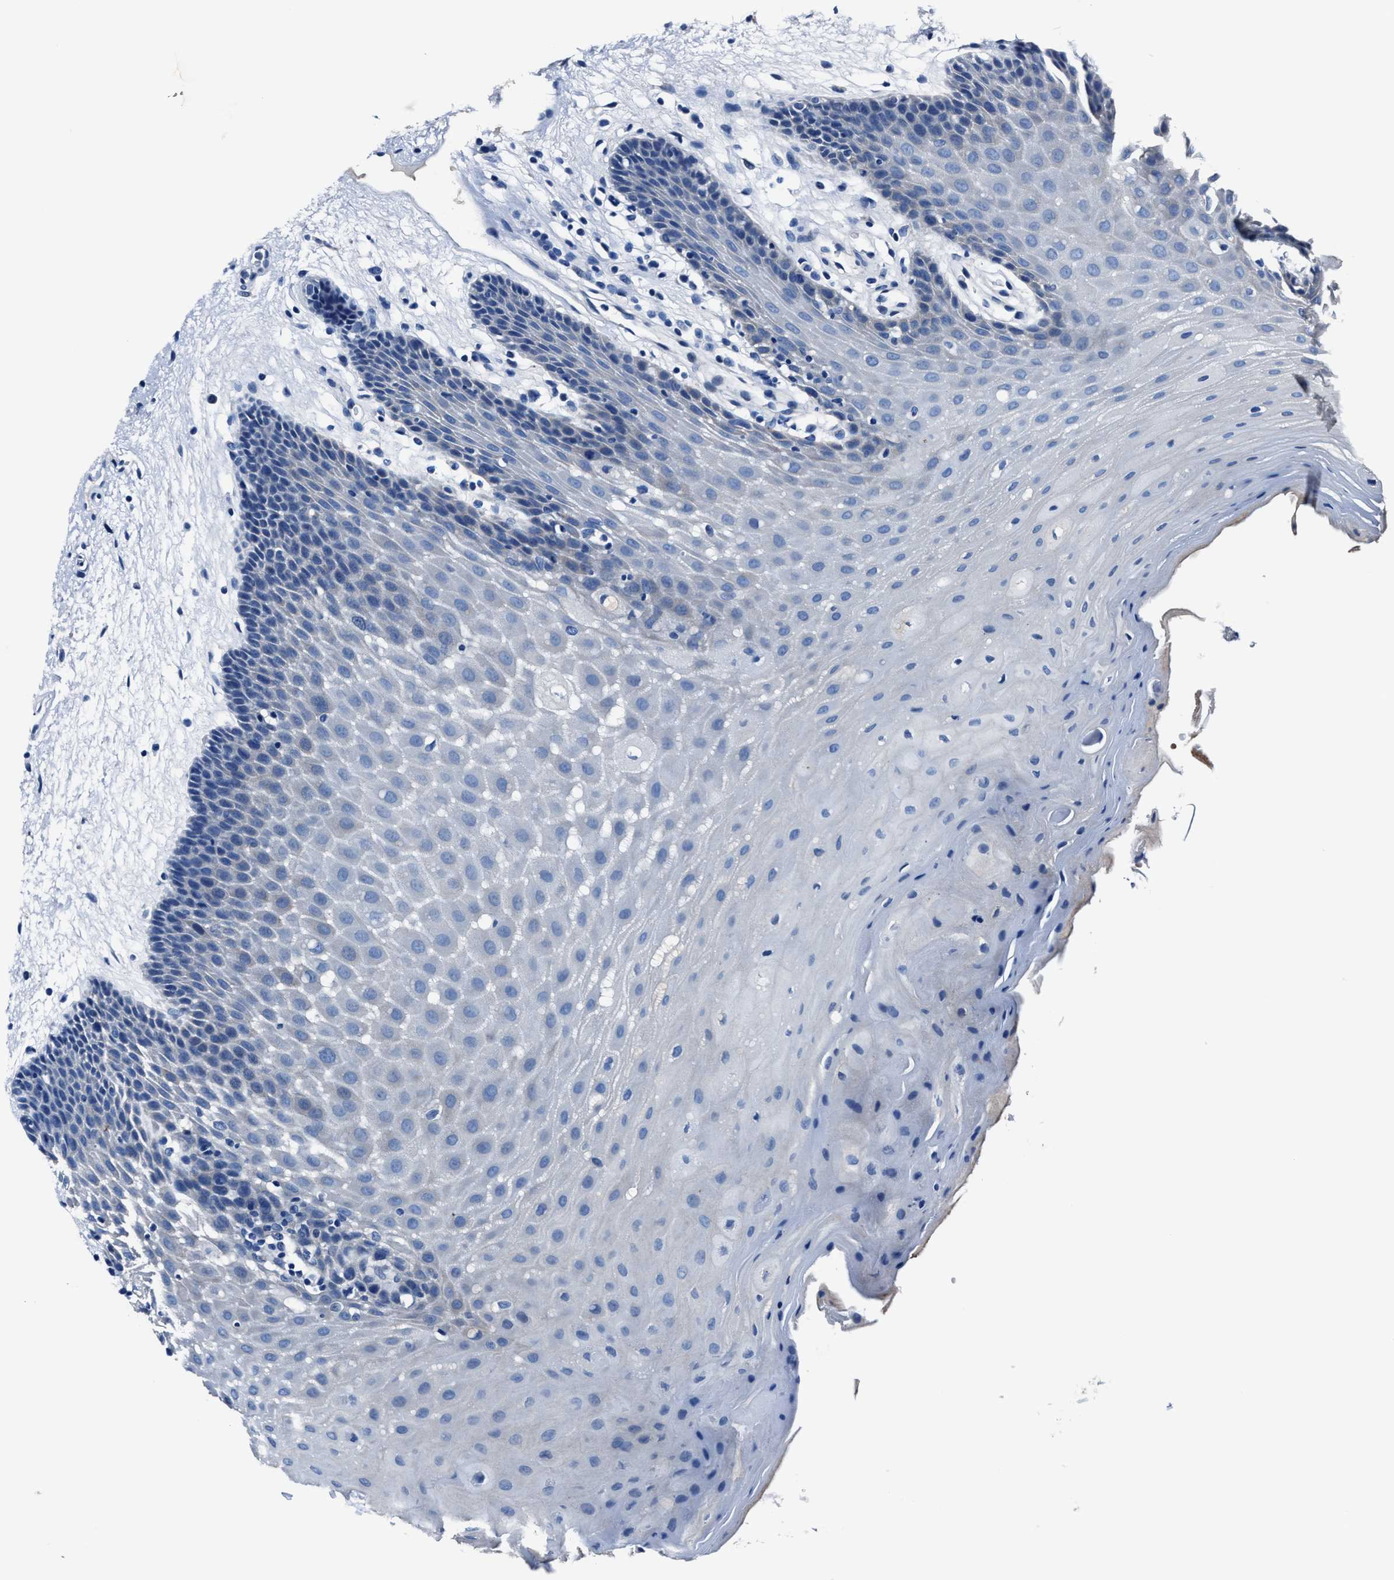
{"staining": {"intensity": "negative", "quantity": "none", "location": "none"}, "tissue": "oral mucosa", "cell_type": "Squamous epithelial cells", "image_type": "normal", "snomed": [{"axis": "morphology", "description": "Normal tissue, NOS"}, {"axis": "morphology", "description": "Squamous cell carcinoma, NOS"}, {"axis": "topography", "description": "Oral tissue"}, {"axis": "topography", "description": "Head-Neck"}], "caption": "High magnification brightfield microscopy of benign oral mucosa stained with DAB (brown) and counterstained with hematoxylin (blue): squamous epithelial cells show no significant positivity. (Brightfield microscopy of DAB immunohistochemistry at high magnification).", "gene": "NACAD", "patient": {"sex": "male", "age": 71}}